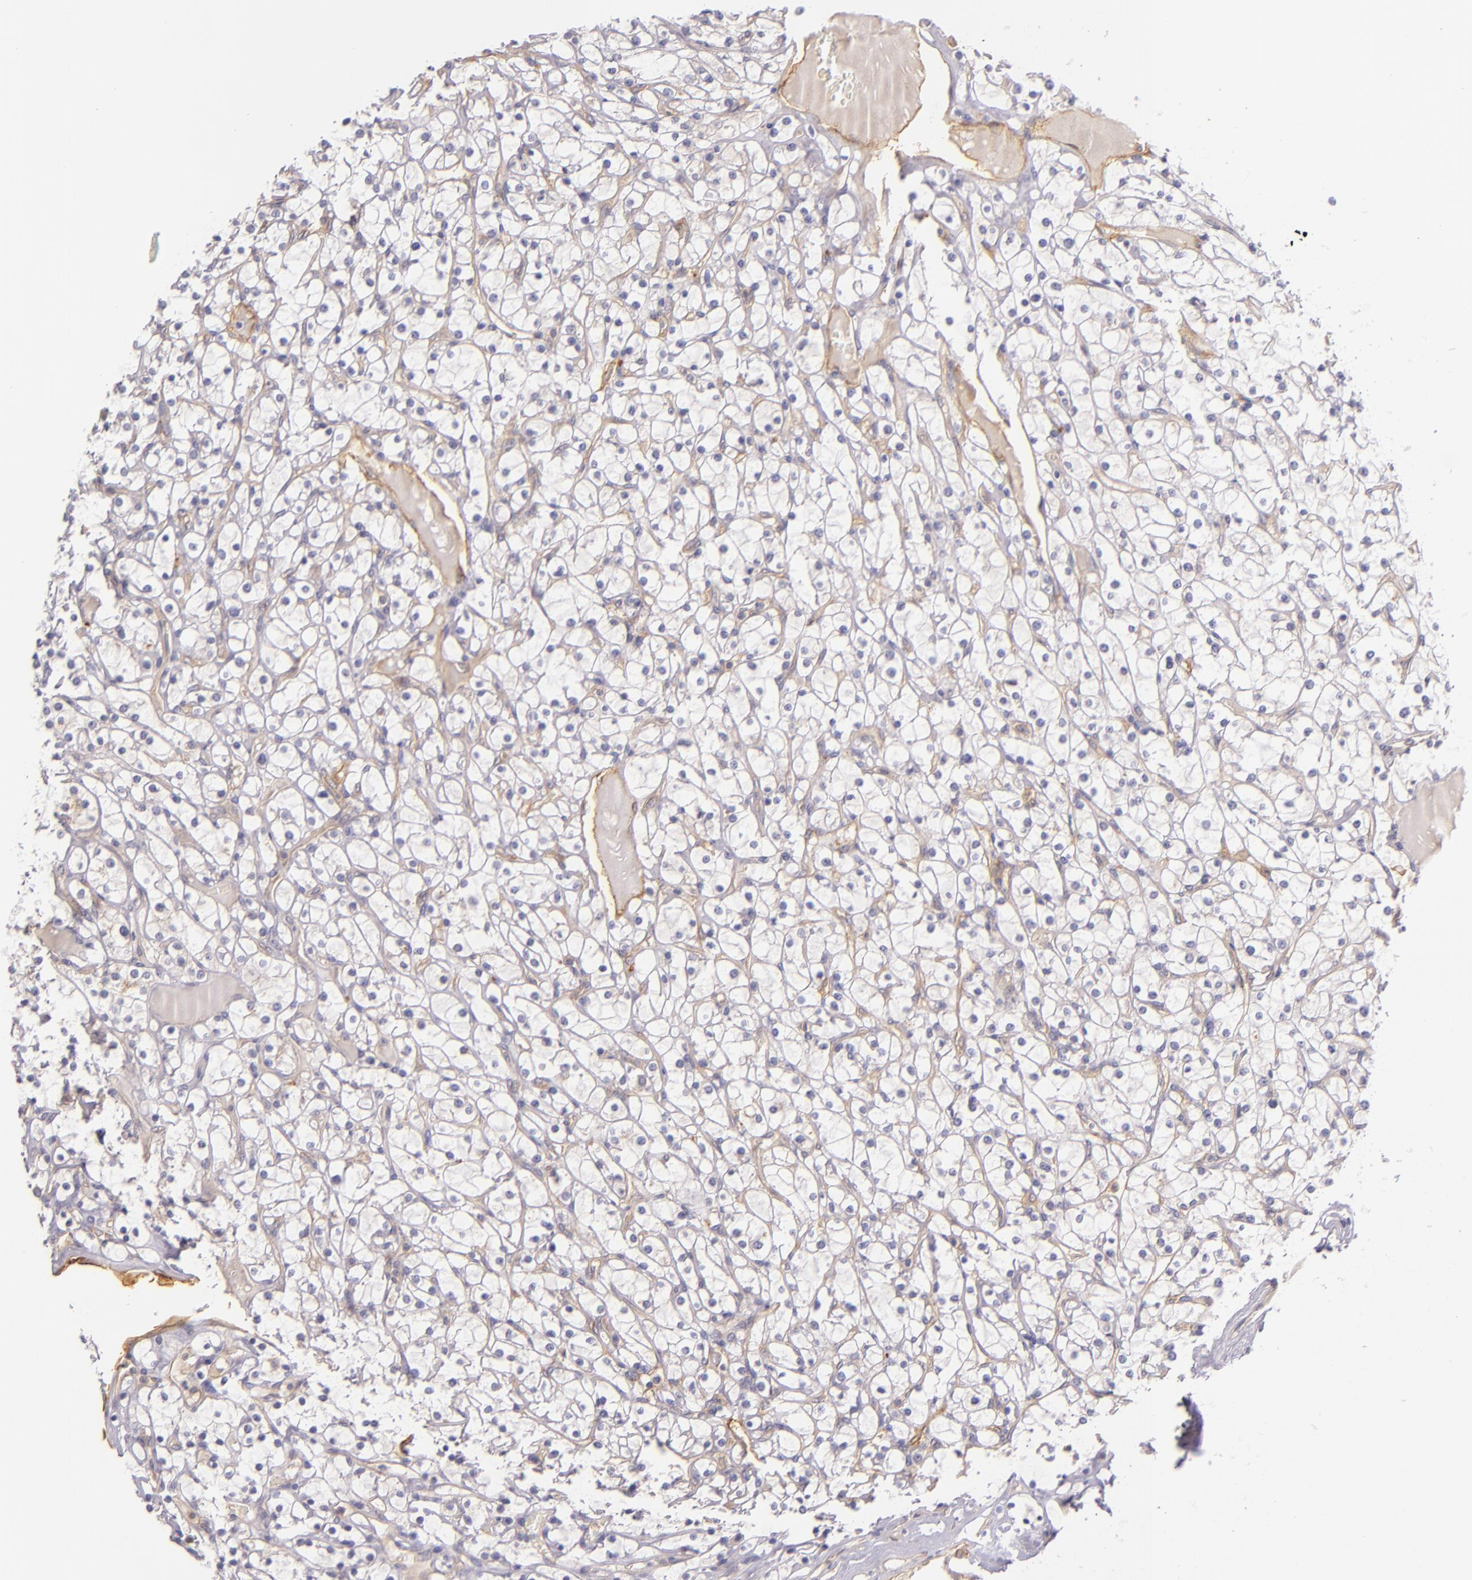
{"staining": {"intensity": "negative", "quantity": "none", "location": "none"}, "tissue": "renal cancer", "cell_type": "Tumor cells", "image_type": "cancer", "snomed": [{"axis": "morphology", "description": "Adenocarcinoma, NOS"}, {"axis": "topography", "description": "Kidney"}], "caption": "Renal cancer was stained to show a protein in brown. There is no significant positivity in tumor cells.", "gene": "CTSF", "patient": {"sex": "female", "age": 73}}